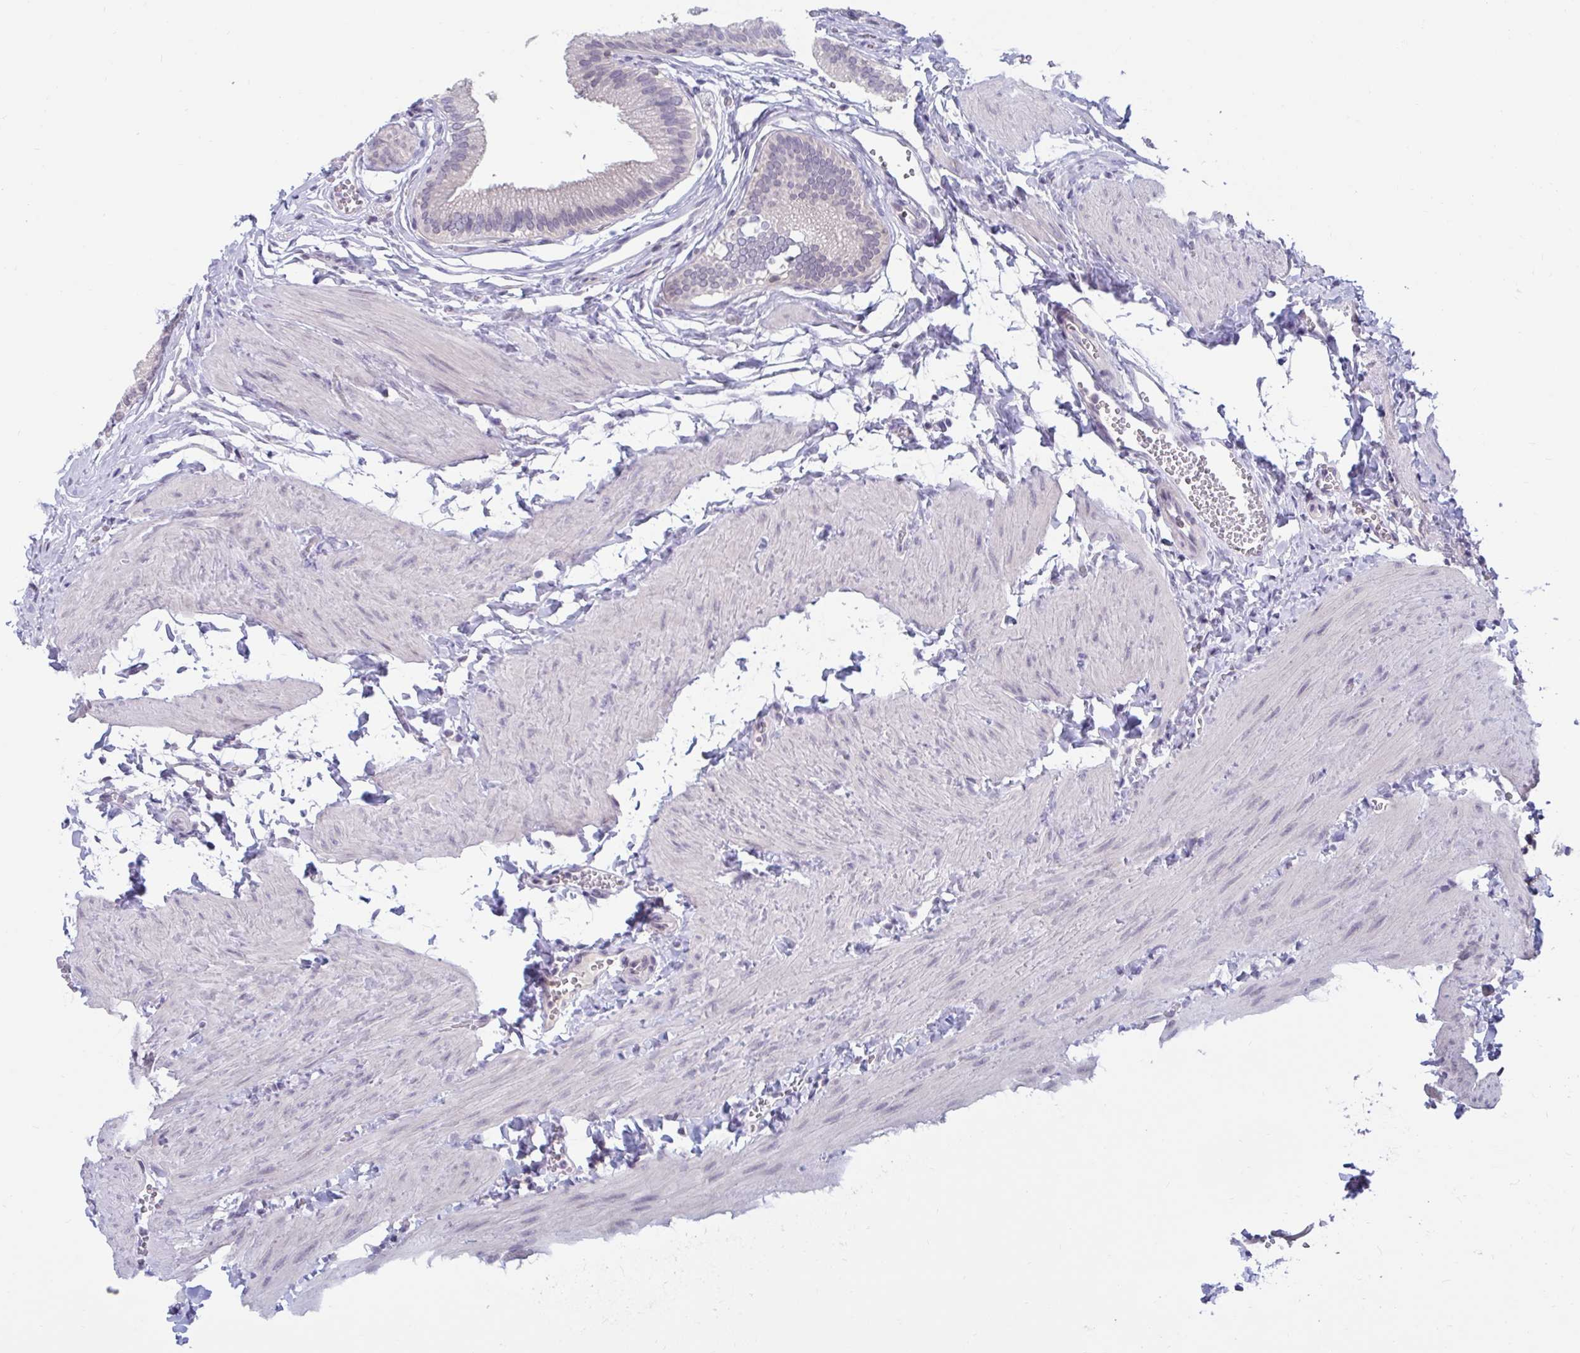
{"staining": {"intensity": "negative", "quantity": "none", "location": "none"}, "tissue": "gallbladder", "cell_type": "Glandular cells", "image_type": "normal", "snomed": [{"axis": "morphology", "description": "Normal tissue, NOS"}, {"axis": "topography", "description": "Gallbladder"}, {"axis": "topography", "description": "Peripheral nerve tissue"}], "caption": "High power microscopy histopathology image of an immunohistochemistry image of normal gallbladder, revealing no significant staining in glandular cells.", "gene": "ARPP19", "patient": {"sex": "male", "age": 17}}